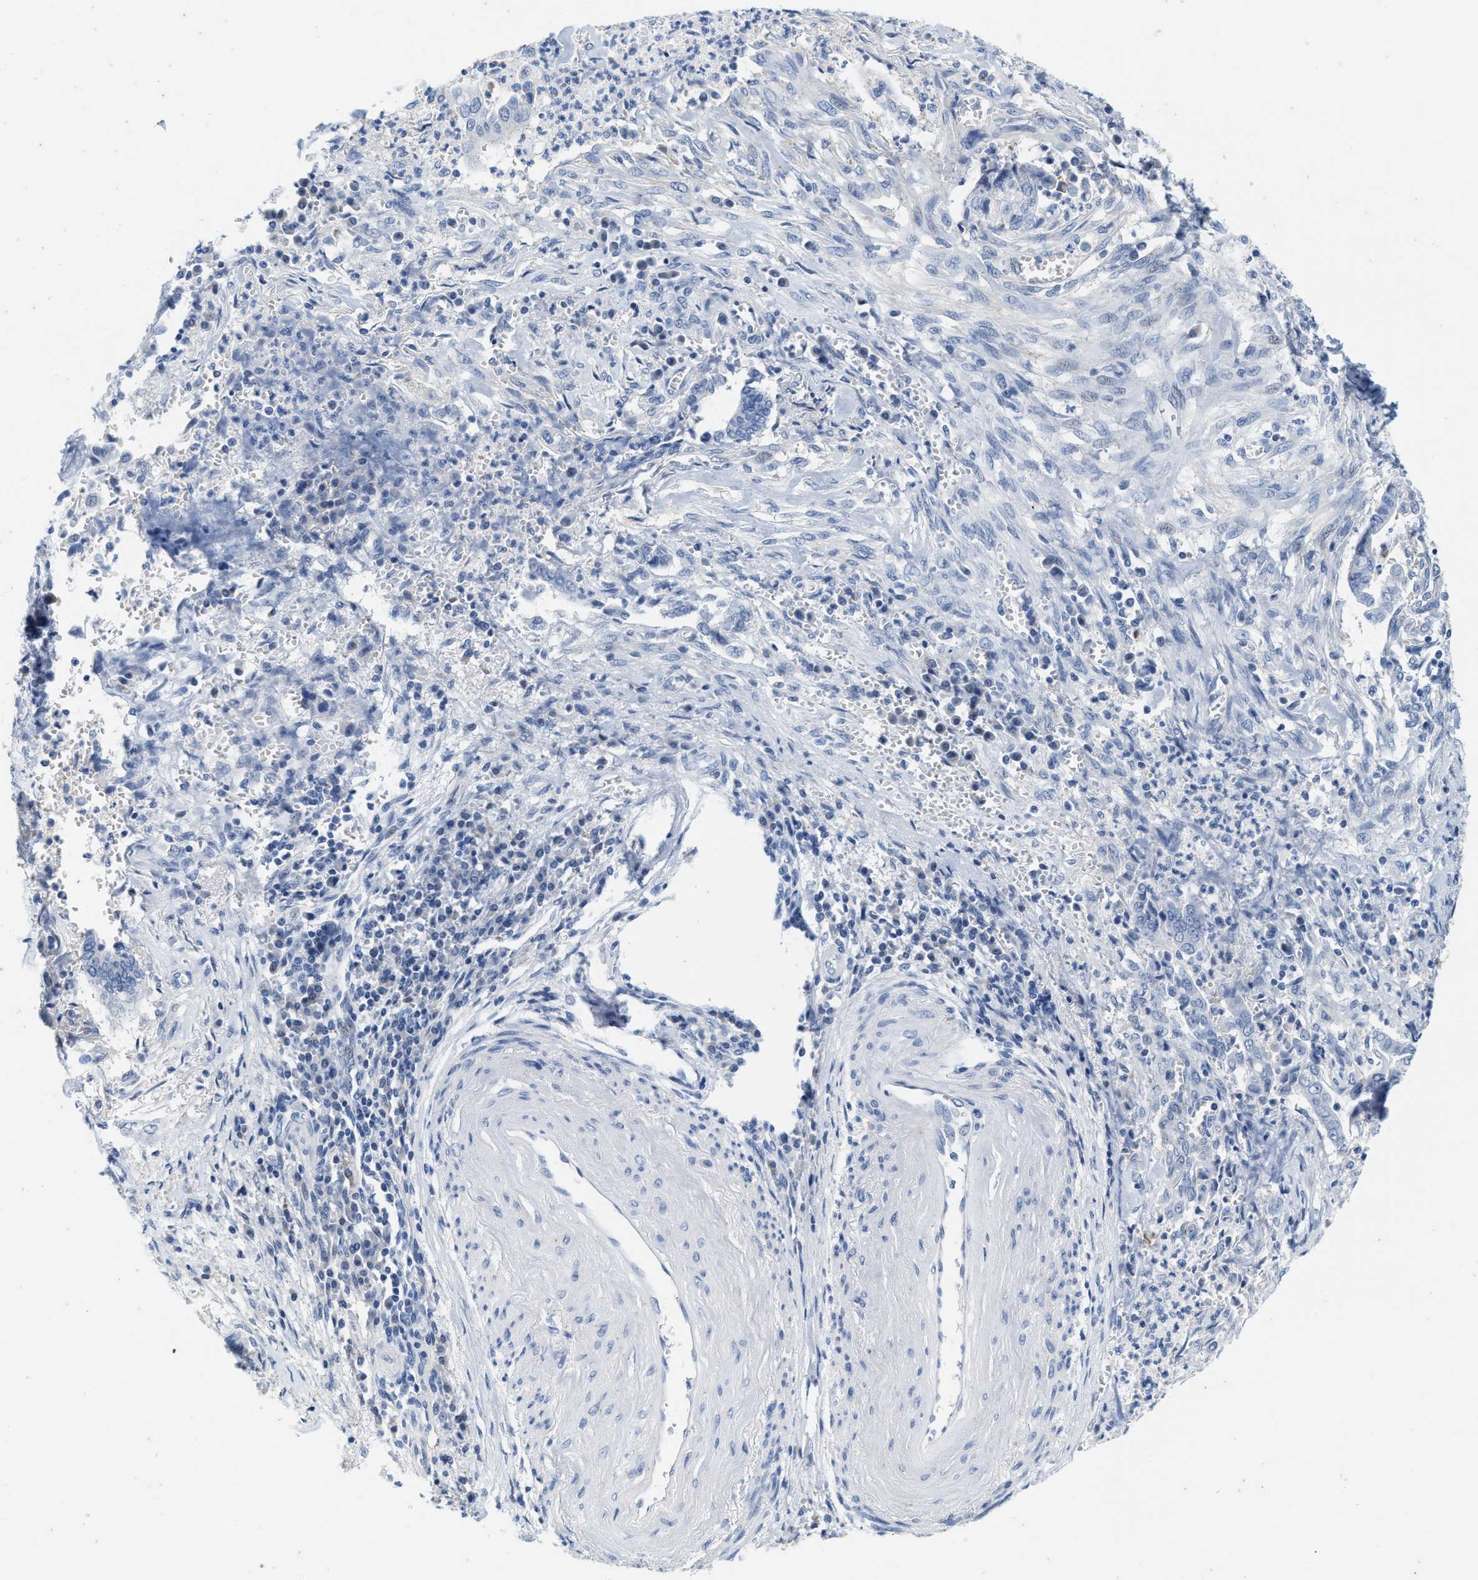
{"staining": {"intensity": "negative", "quantity": "none", "location": "none"}, "tissue": "cervical cancer", "cell_type": "Tumor cells", "image_type": "cancer", "snomed": [{"axis": "morphology", "description": "Adenocarcinoma, NOS"}, {"axis": "topography", "description": "Cervix"}], "caption": "Immunohistochemical staining of human cervical cancer demonstrates no significant staining in tumor cells. (DAB (3,3'-diaminobenzidine) immunohistochemistry (IHC), high magnification).", "gene": "ABCB11", "patient": {"sex": "female", "age": 44}}